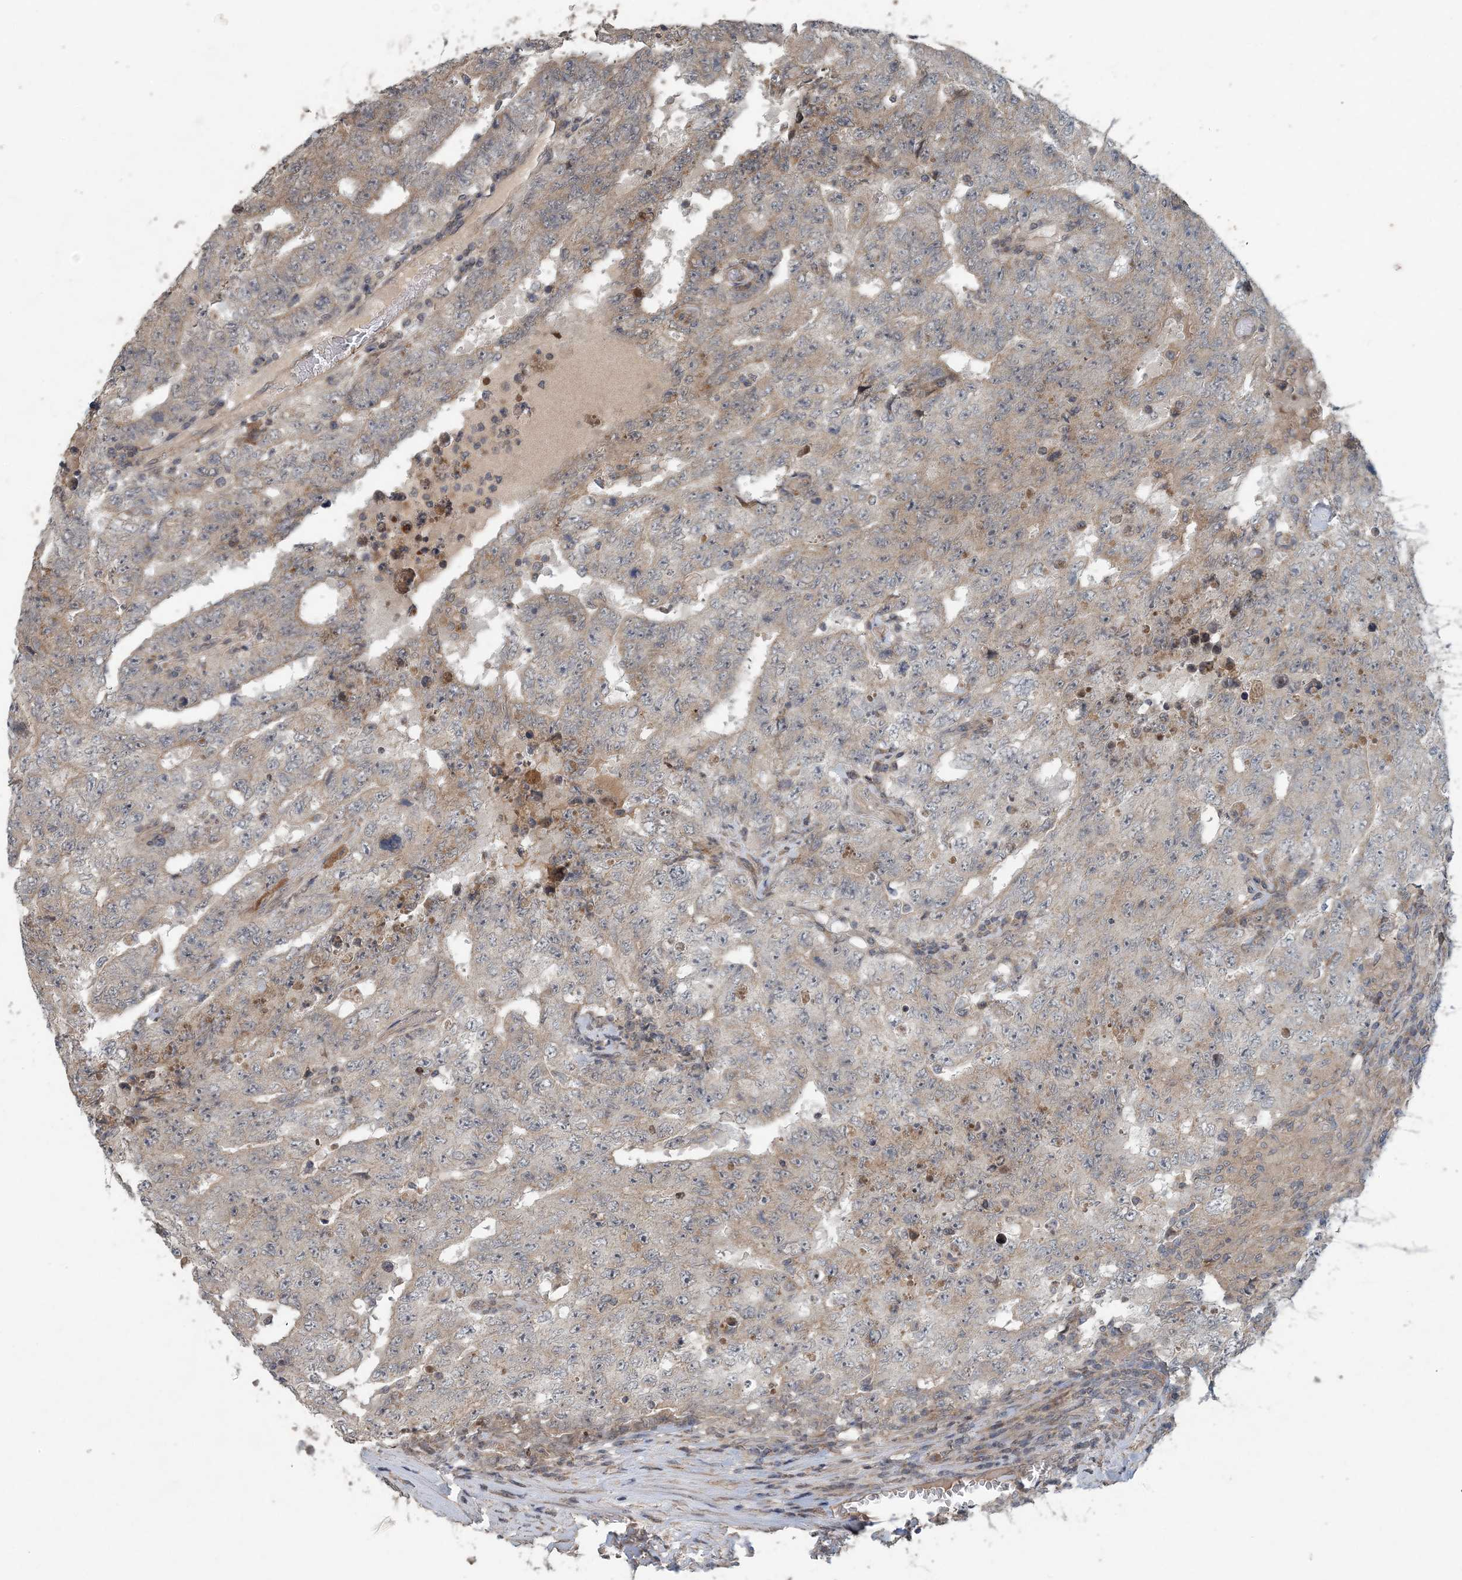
{"staining": {"intensity": "weak", "quantity": "<25%", "location": "cytoplasmic/membranous"}, "tissue": "testis cancer", "cell_type": "Tumor cells", "image_type": "cancer", "snomed": [{"axis": "morphology", "description": "Carcinoma, Embryonal, NOS"}, {"axis": "topography", "description": "Testis"}], "caption": "The immunohistochemistry micrograph has no significant staining in tumor cells of testis cancer (embryonal carcinoma) tissue.", "gene": "MYO9B", "patient": {"sex": "male", "age": 26}}